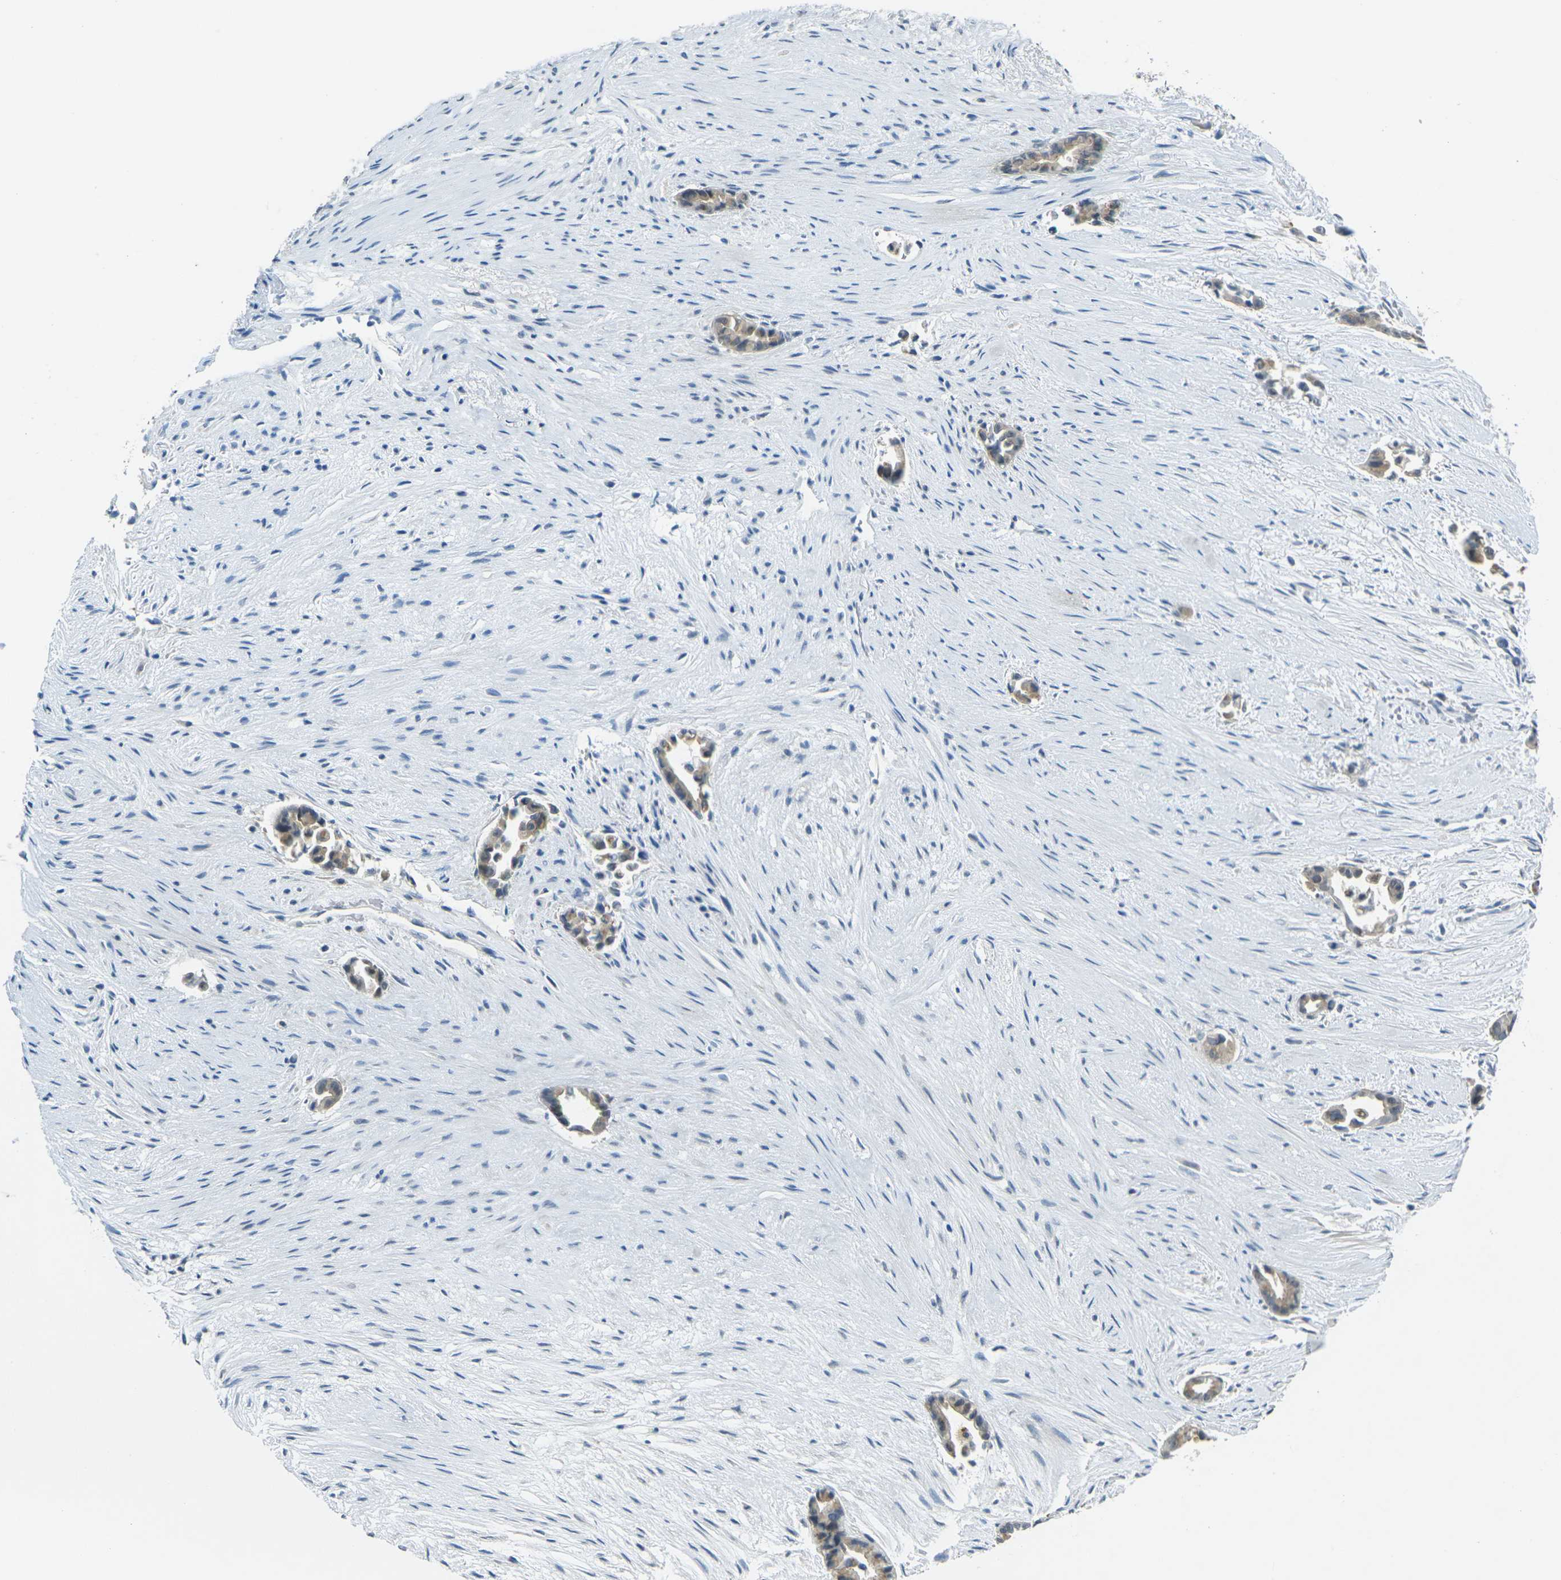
{"staining": {"intensity": "weak", "quantity": ">75%", "location": "cytoplasmic/membranous"}, "tissue": "liver cancer", "cell_type": "Tumor cells", "image_type": "cancer", "snomed": [{"axis": "morphology", "description": "Cholangiocarcinoma"}, {"axis": "topography", "description": "Liver"}], "caption": "An immunohistochemistry photomicrograph of tumor tissue is shown. Protein staining in brown labels weak cytoplasmic/membranous positivity in liver cancer (cholangiocarcinoma) within tumor cells.", "gene": "SPTBN2", "patient": {"sex": "female", "age": 55}}